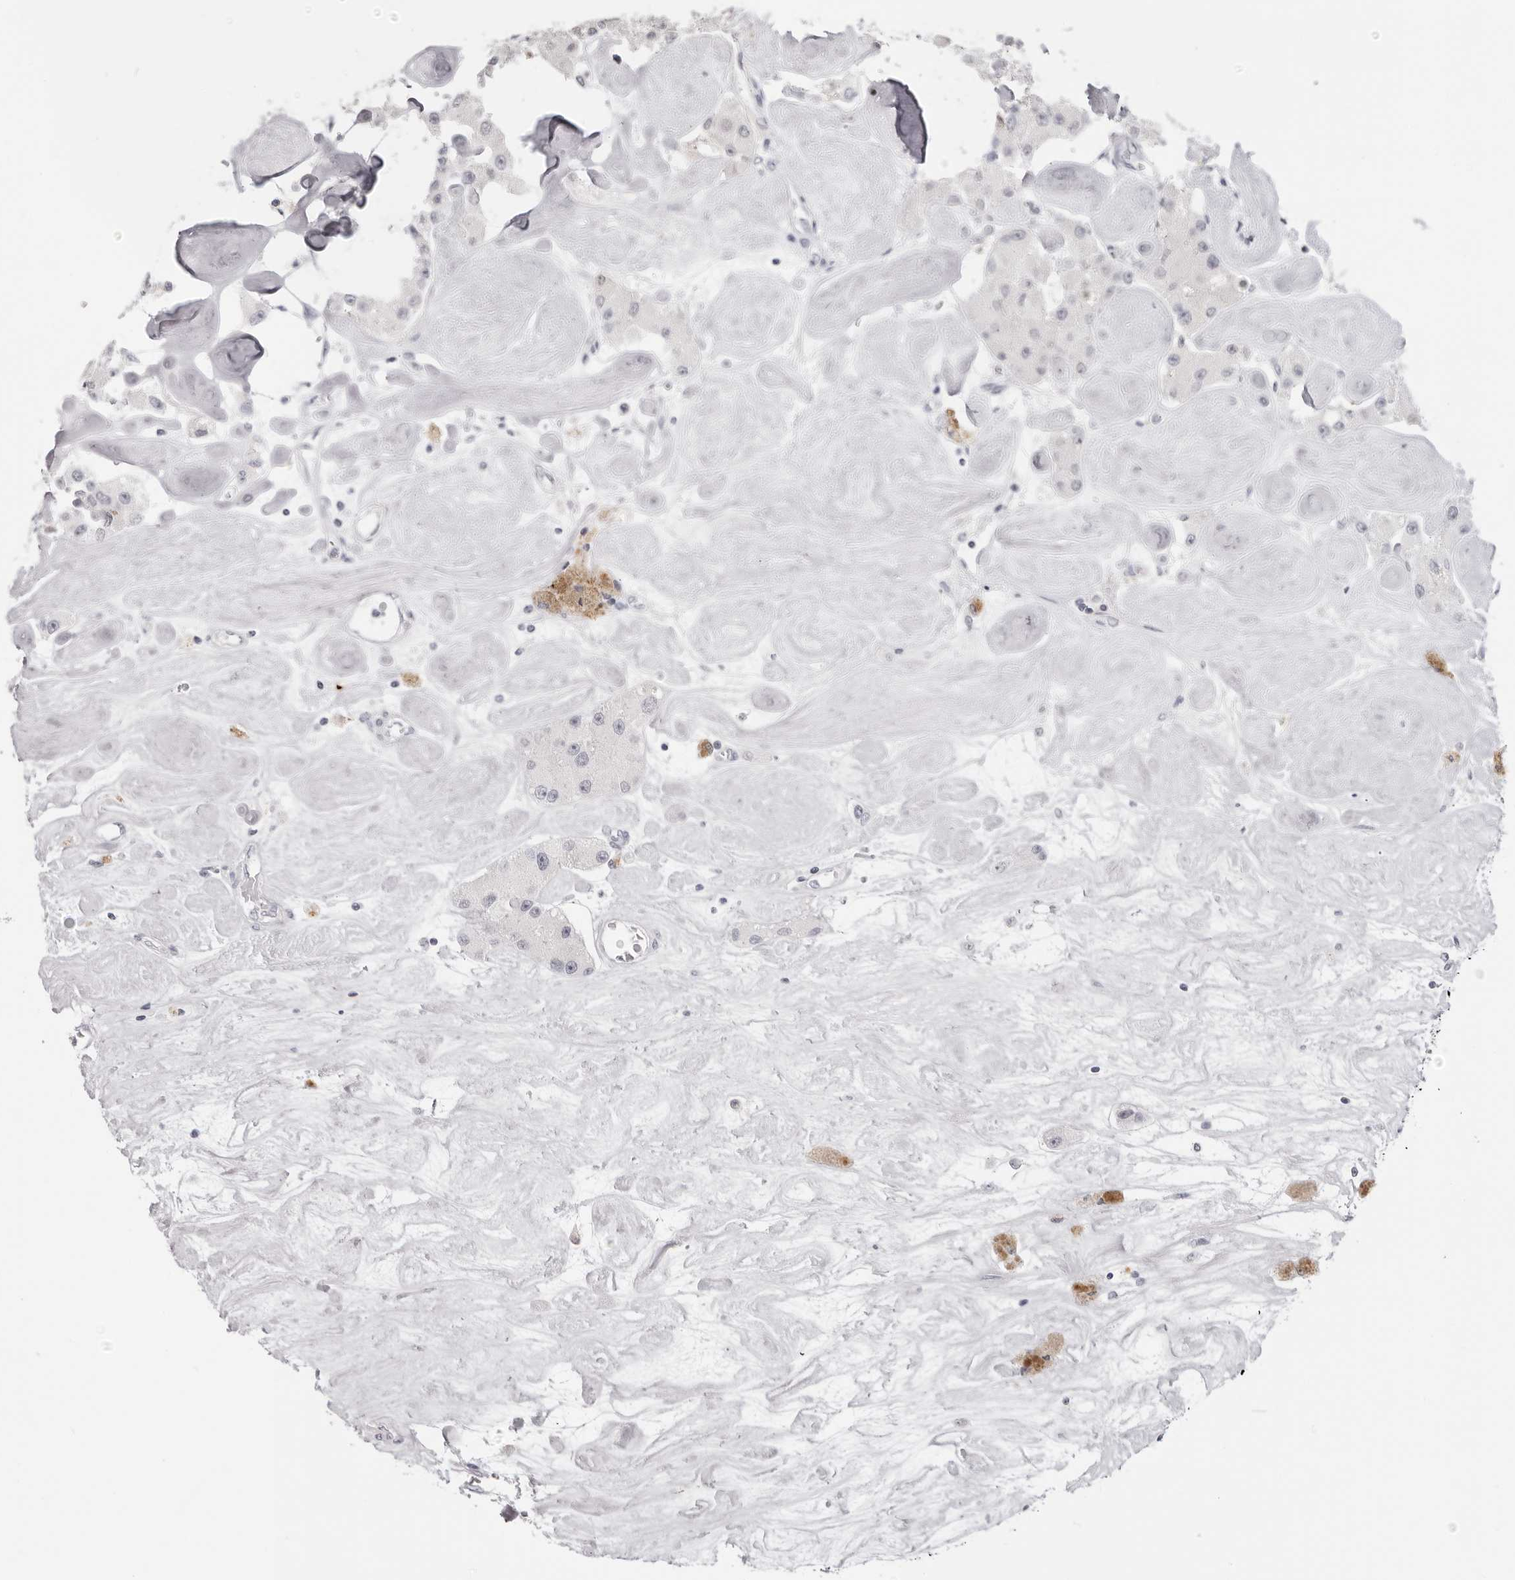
{"staining": {"intensity": "negative", "quantity": "none", "location": "none"}, "tissue": "carcinoid", "cell_type": "Tumor cells", "image_type": "cancer", "snomed": [{"axis": "morphology", "description": "Carcinoid, malignant, NOS"}, {"axis": "topography", "description": "Pancreas"}], "caption": "DAB (3,3'-diaminobenzidine) immunohistochemical staining of human carcinoid exhibits no significant expression in tumor cells.", "gene": "ACP6", "patient": {"sex": "male", "age": 41}}